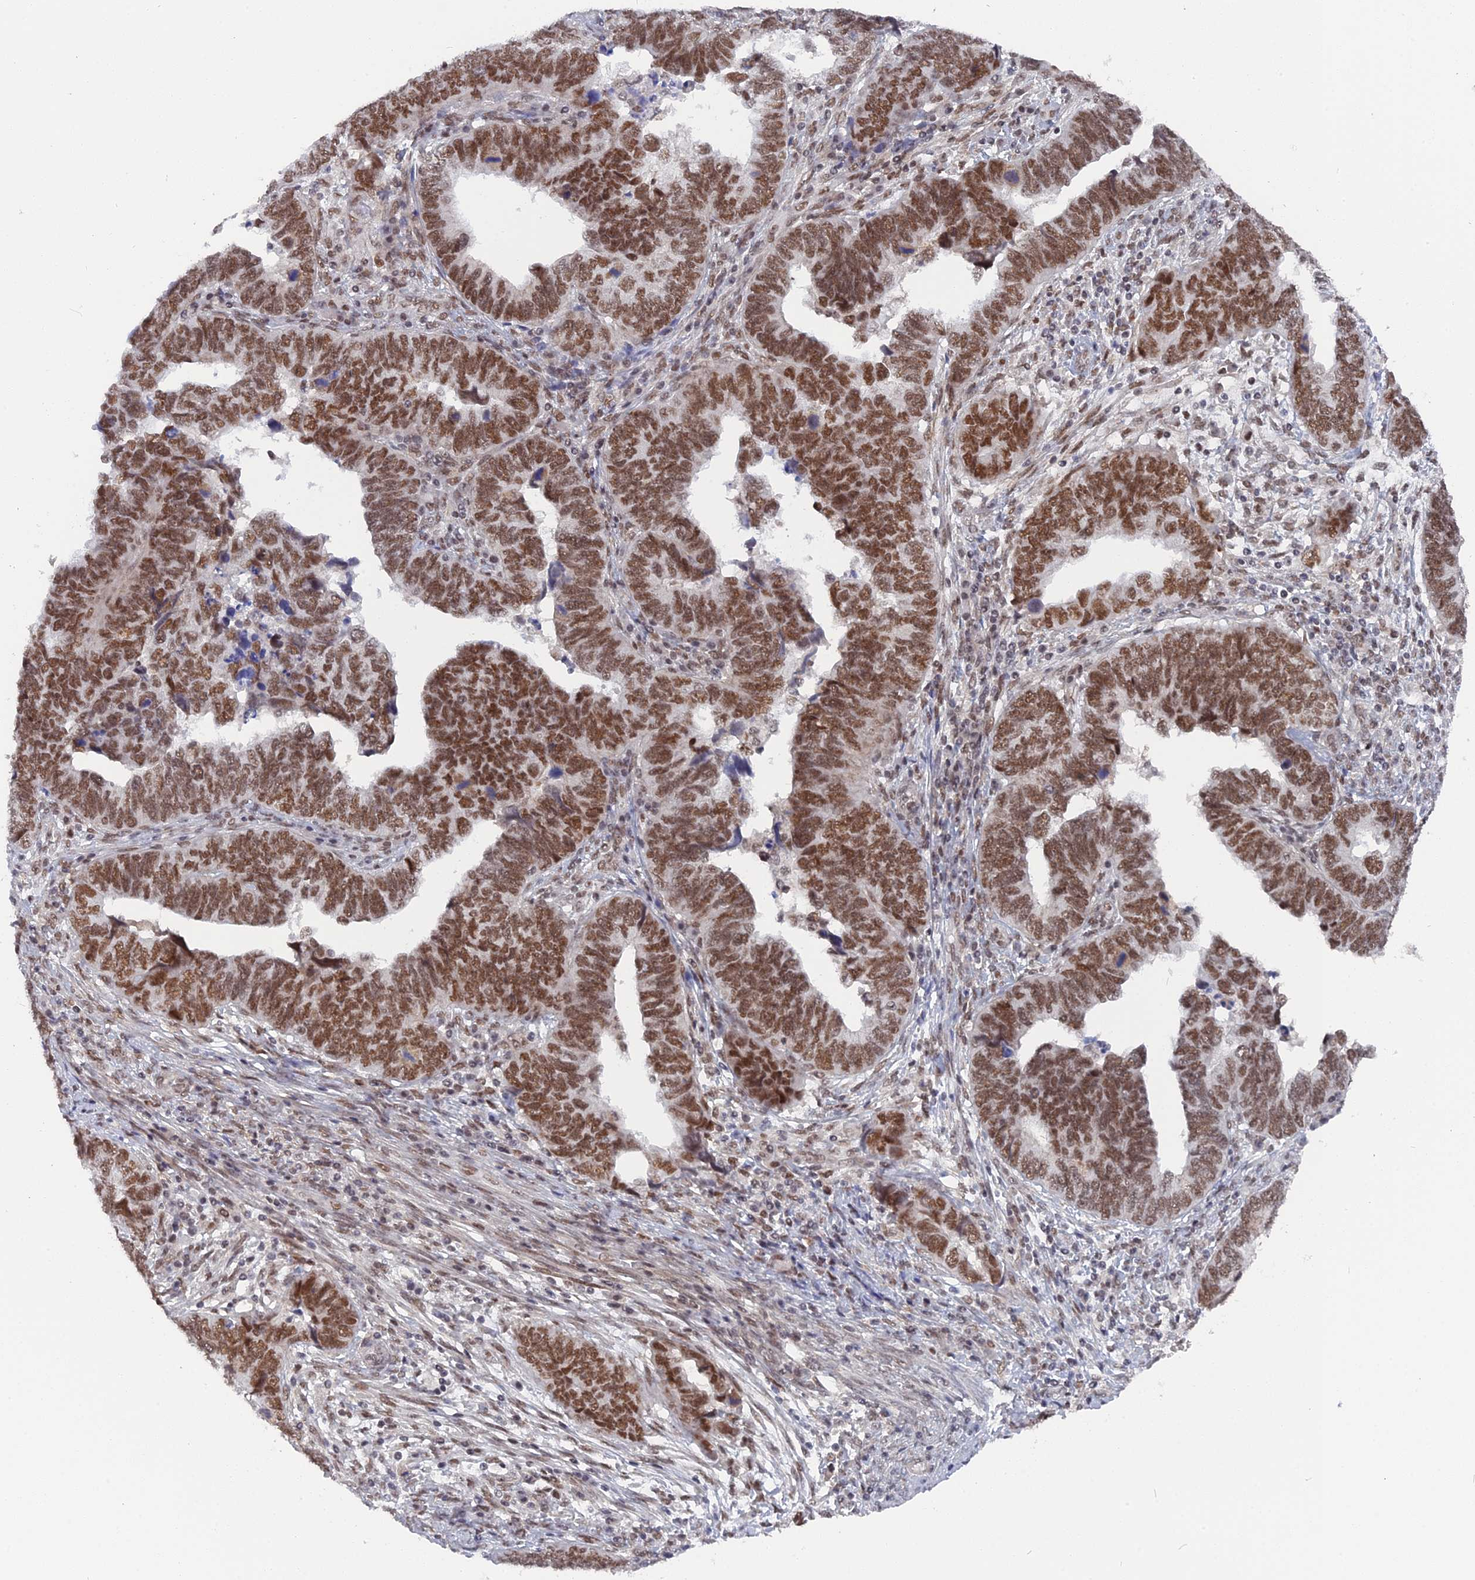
{"staining": {"intensity": "moderate", "quantity": ">75%", "location": "nuclear"}, "tissue": "endometrial cancer", "cell_type": "Tumor cells", "image_type": "cancer", "snomed": [{"axis": "morphology", "description": "Adenocarcinoma, NOS"}, {"axis": "topography", "description": "Endometrium"}], "caption": "This photomicrograph displays immunohistochemistry staining of adenocarcinoma (endometrial), with medium moderate nuclear expression in approximately >75% of tumor cells.", "gene": "CCDC85A", "patient": {"sex": "female", "age": 79}}